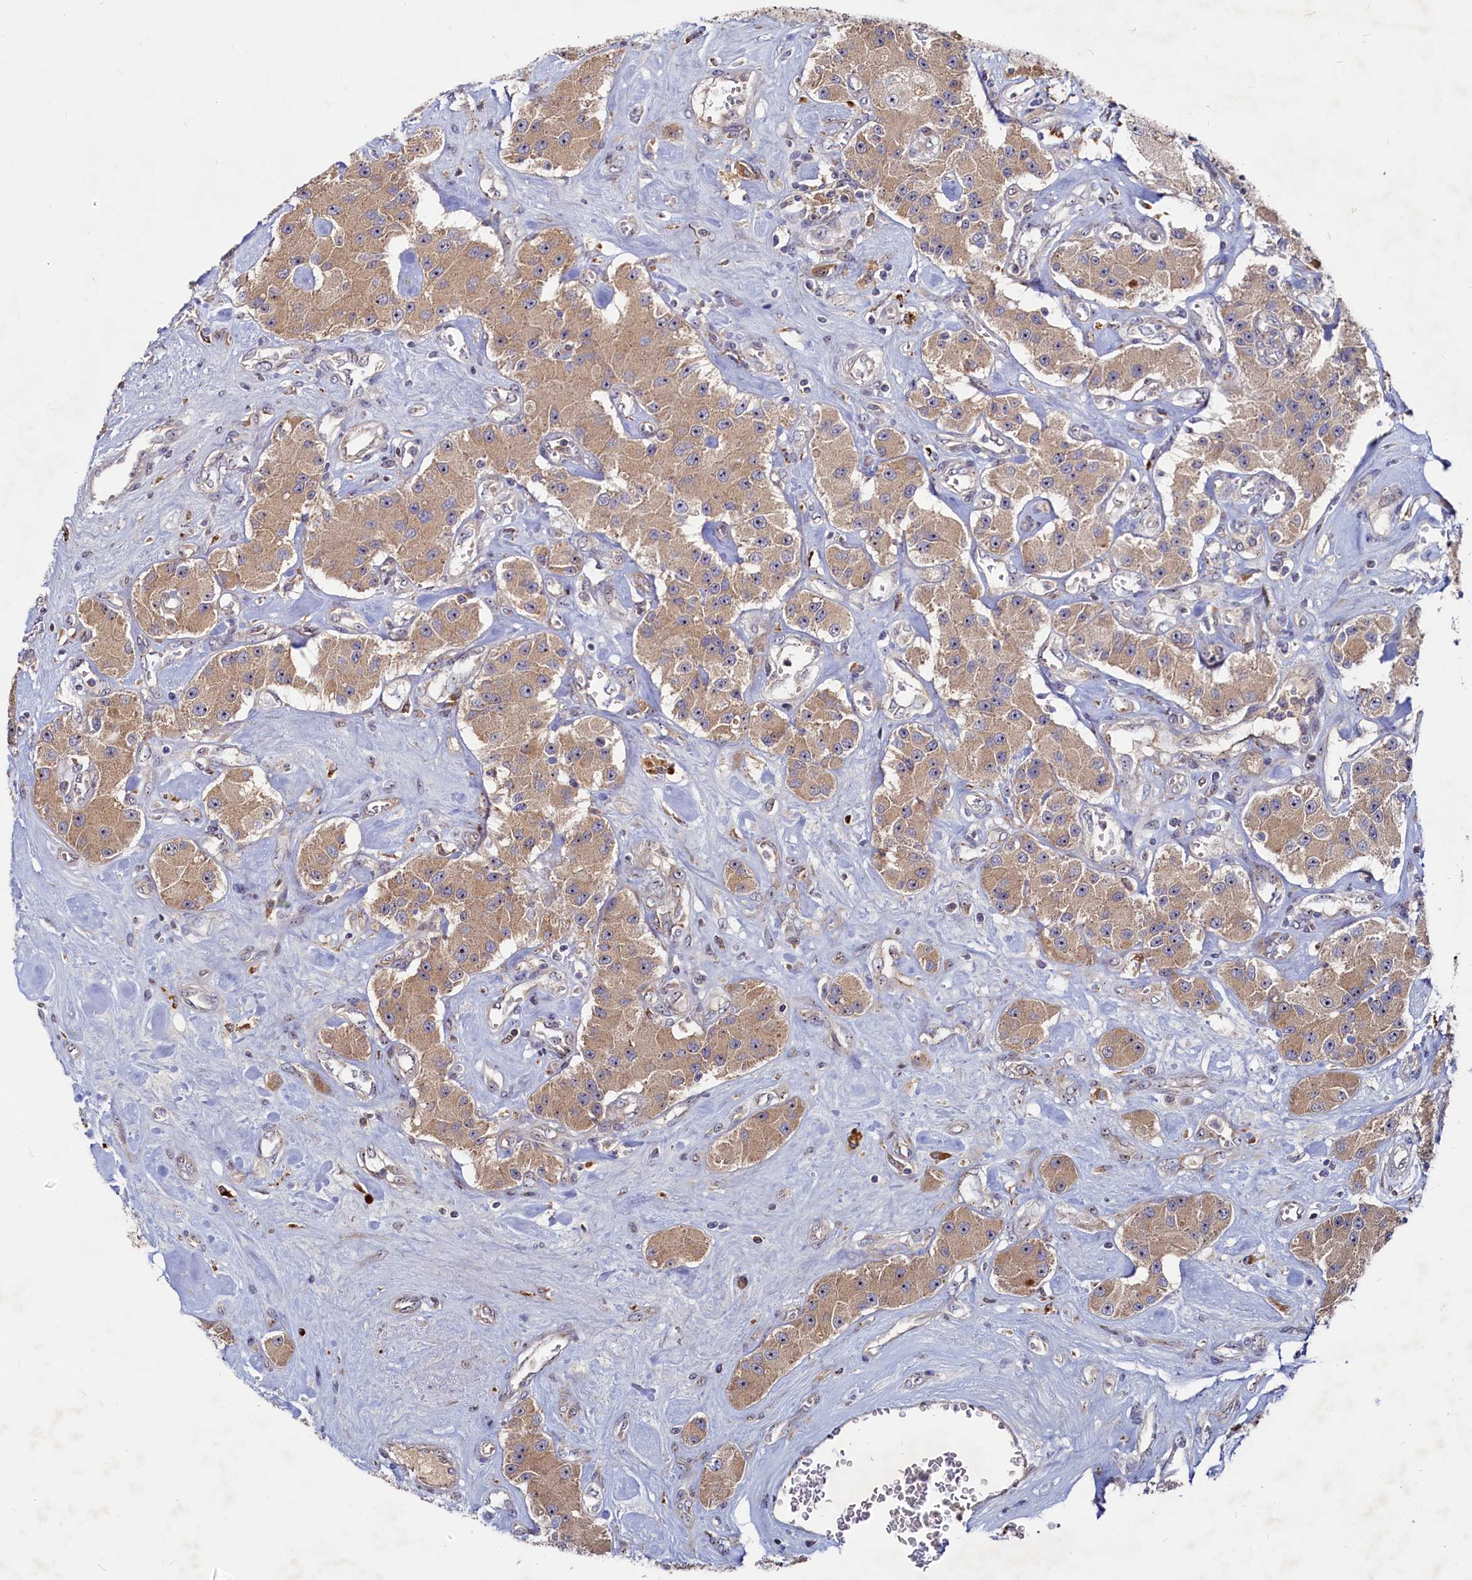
{"staining": {"intensity": "moderate", "quantity": ">75%", "location": "cytoplasmic/membranous,nuclear"}, "tissue": "carcinoid", "cell_type": "Tumor cells", "image_type": "cancer", "snomed": [{"axis": "morphology", "description": "Carcinoid, malignant, NOS"}, {"axis": "topography", "description": "Pancreas"}], "caption": "DAB (3,3'-diaminobenzidine) immunohistochemical staining of malignant carcinoid displays moderate cytoplasmic/membranous and nuclear protein staining in about >75% of tumor cells. Using DAB (3,3'-diaminobenzidine) (brown) and hematoxylin (blue) stains, captured at high magnification using brightfield microscopy.", "gene": "RGS7BP", "patient": {"sex": "male", "age": 41}}